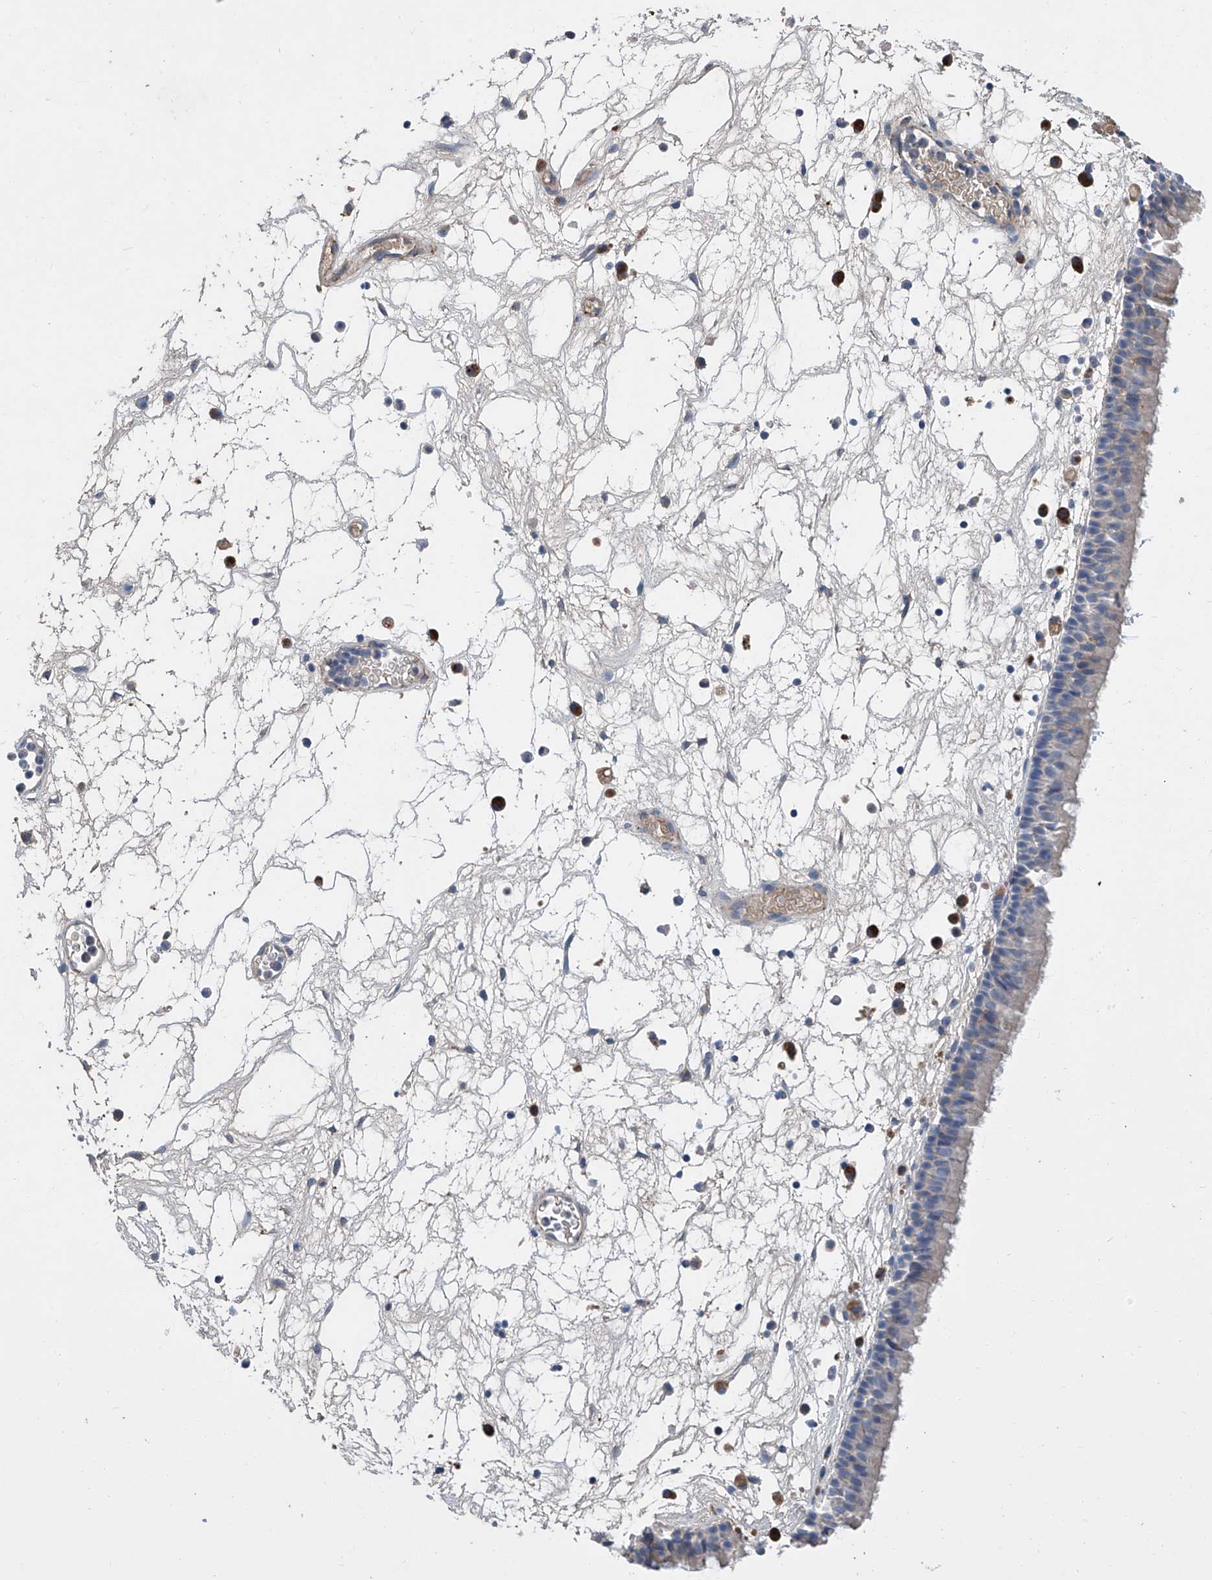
{"staining": {"intensity": "weak", "quantity": "<25%", "location": "cytoplasmic/membranous"}, "tissue": "nasopharynx", "cell_type": "Respiratory epithelial cells", "image_type": "normal", "snomed": [{"axis": "morphology", "description": "Normal tissue, NOS"}, {"axis": "morphology", "description": "Inflammation, NOS"}, {"axis": "morphology", "description": "Malignant melanoma, Metastatic site"}, {"axis": "topography", "description": "Nasopharynx"}], "caption": "IHC histopathology image of benign nasopharynx stained for a protein (brown), which demonstrates no staining in respiratory epithelial cells.", "gene": "GPT", "patient": {"sex": "male", "age": 70}}